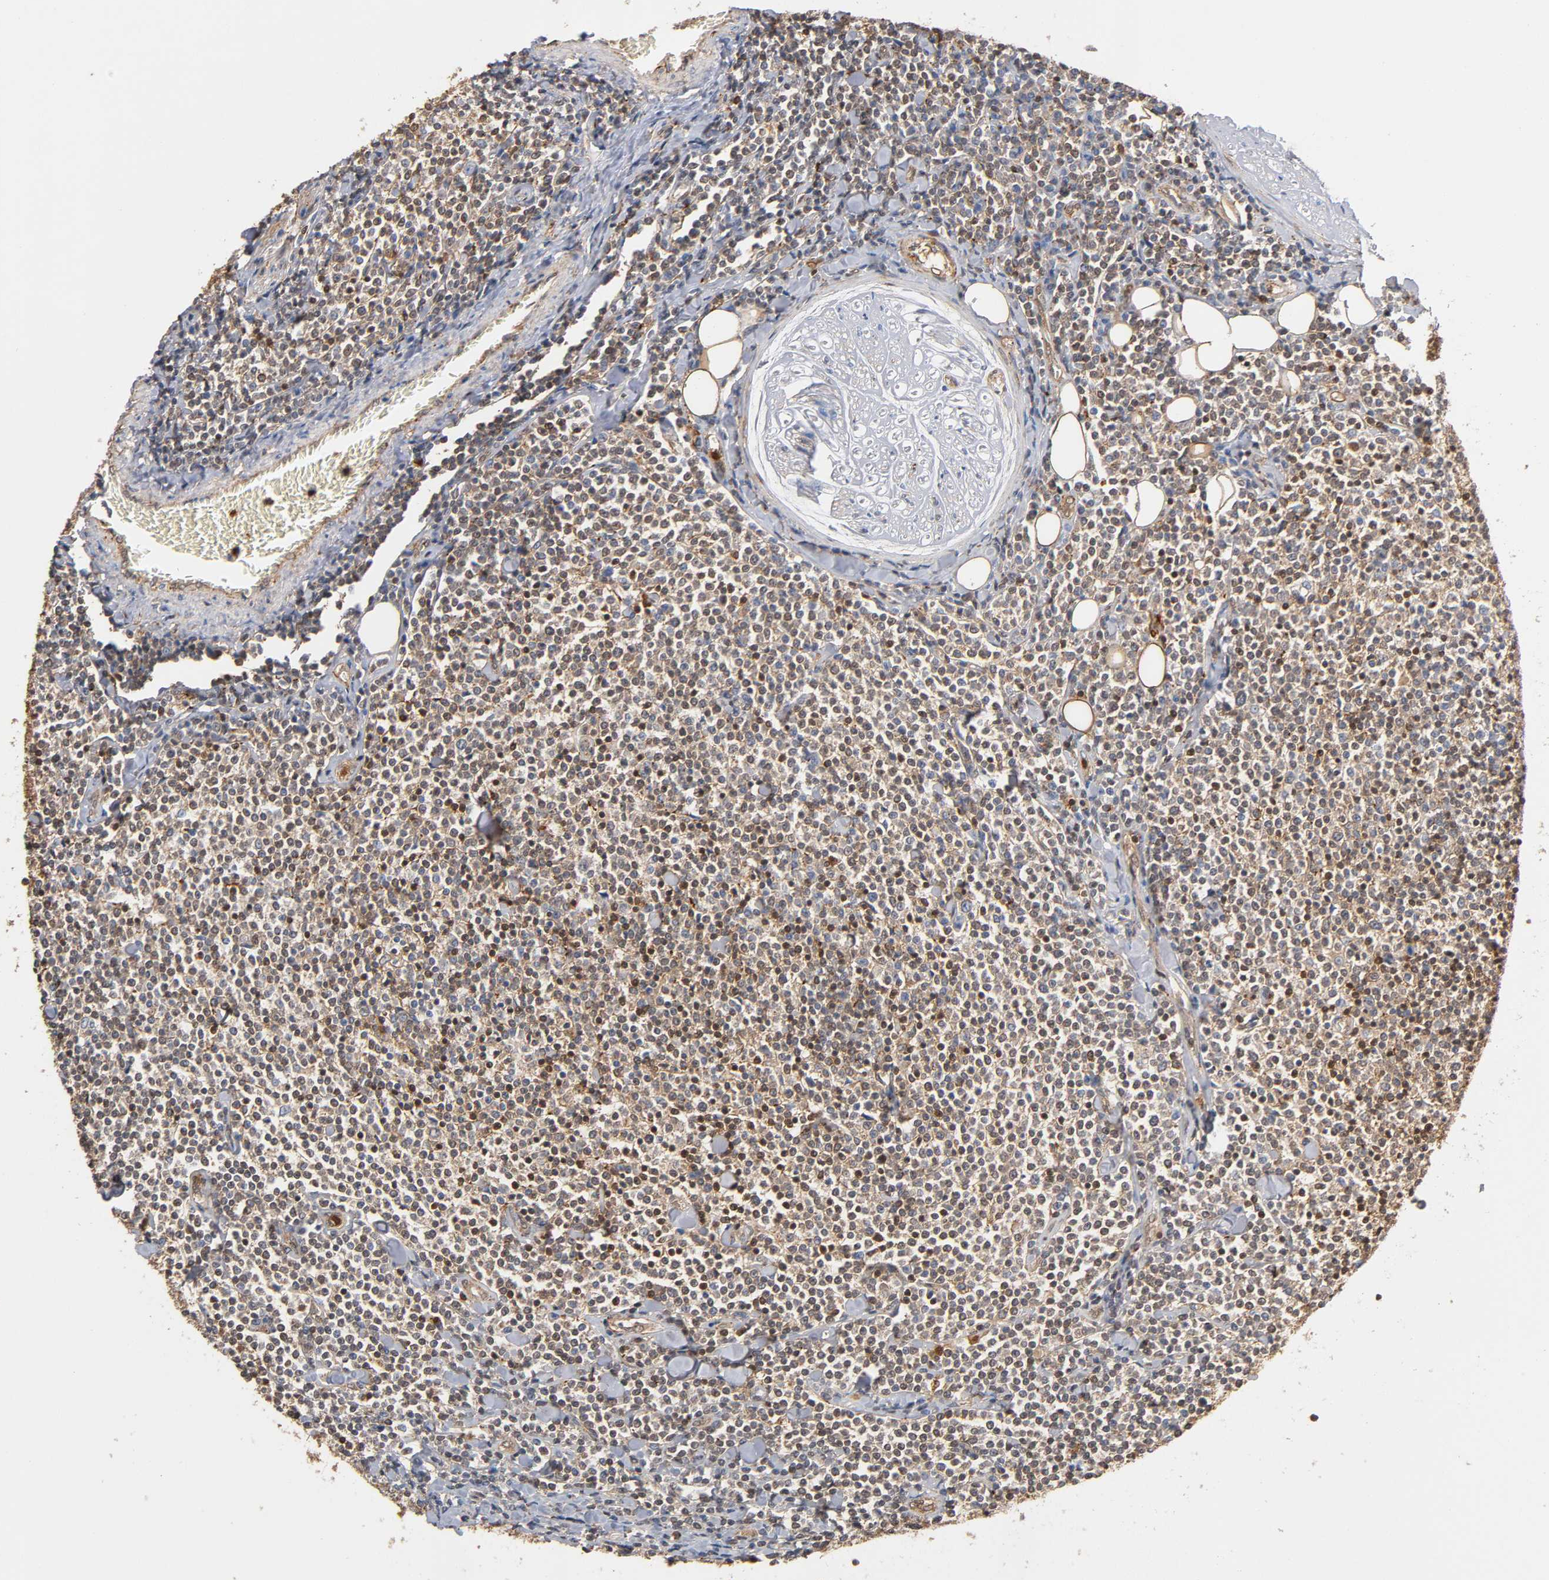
{"staining": {"intensity": "moderate", "quantity": "25%-75%", "location": "nuclear"}, "tissue": "lymphoma", "cell_type": "Tumor cells", "image_type": "cancer", "snomed": [{"axis": "morphology", "description": "Malignant lymphoma, non-Hodgkin's type, Low grade"}, {"axis": "topography", "description": "Soft tissue"}], "caption": "The micrograph shows immunohistochemical staining of lymphoma. There is moderate nuclear expression is appreciated in about 25%-75% of tumor cells.", "gene": "ANXA11", "patient": {"sex": "male", "age": 92}}